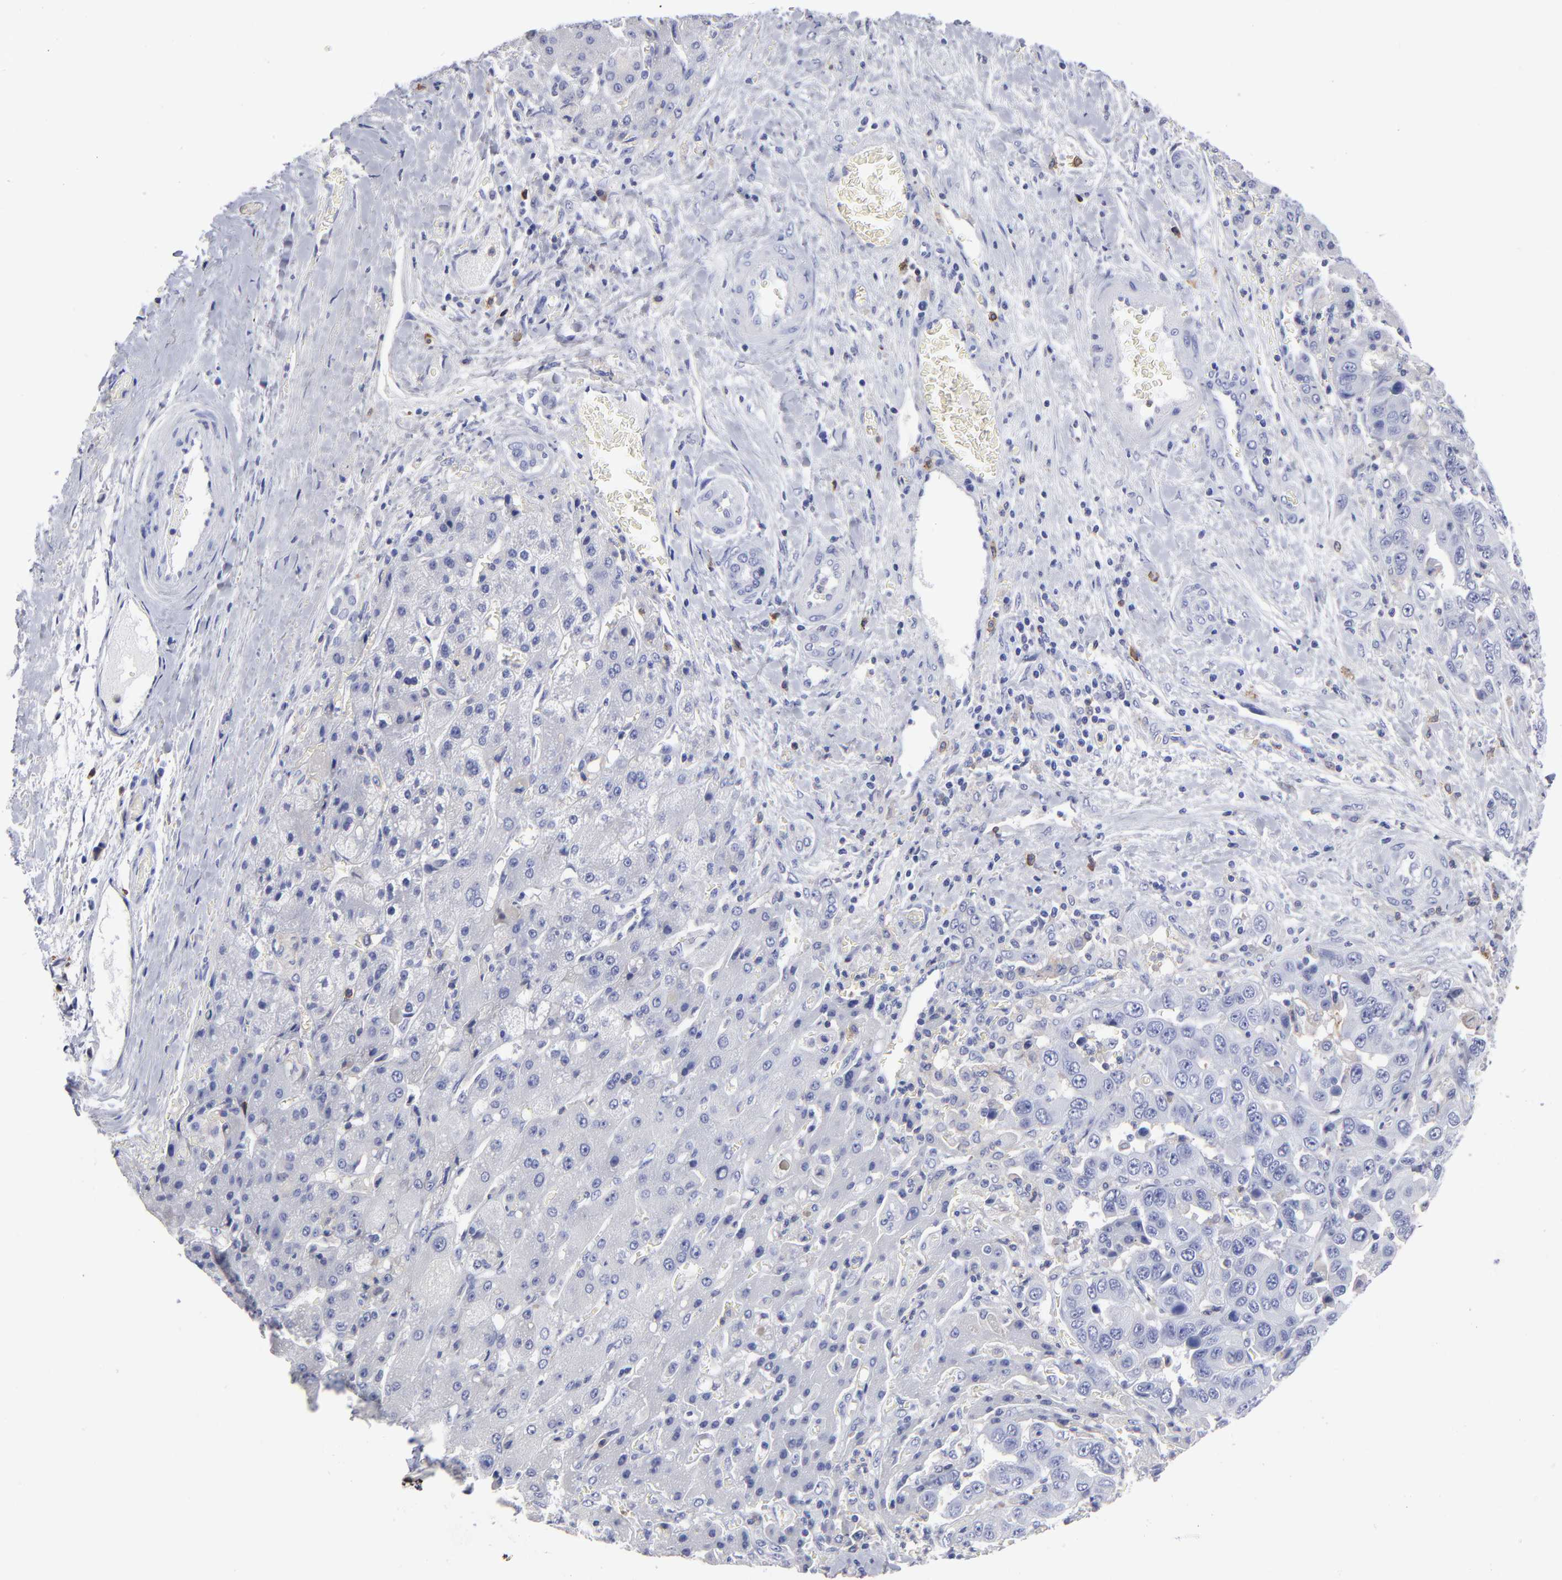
{"staining": {"intensity": "negative", "quantity": "none", "location": "none"}, "tissue": "liver cancer", "cell_type": "Tumor cells", "image_type": "cancer", "snomed": [{"axis": "morphology", "description": "Cholangiocarcinoma"}, {"axis": "topography", "description": "Liver"}], "caption": "Liver cancer was stained to show a protein in brown. There is no significant expression in tumor cells.", "gene": "LAT2", "patient": {"sex": "female", "age": 52}}